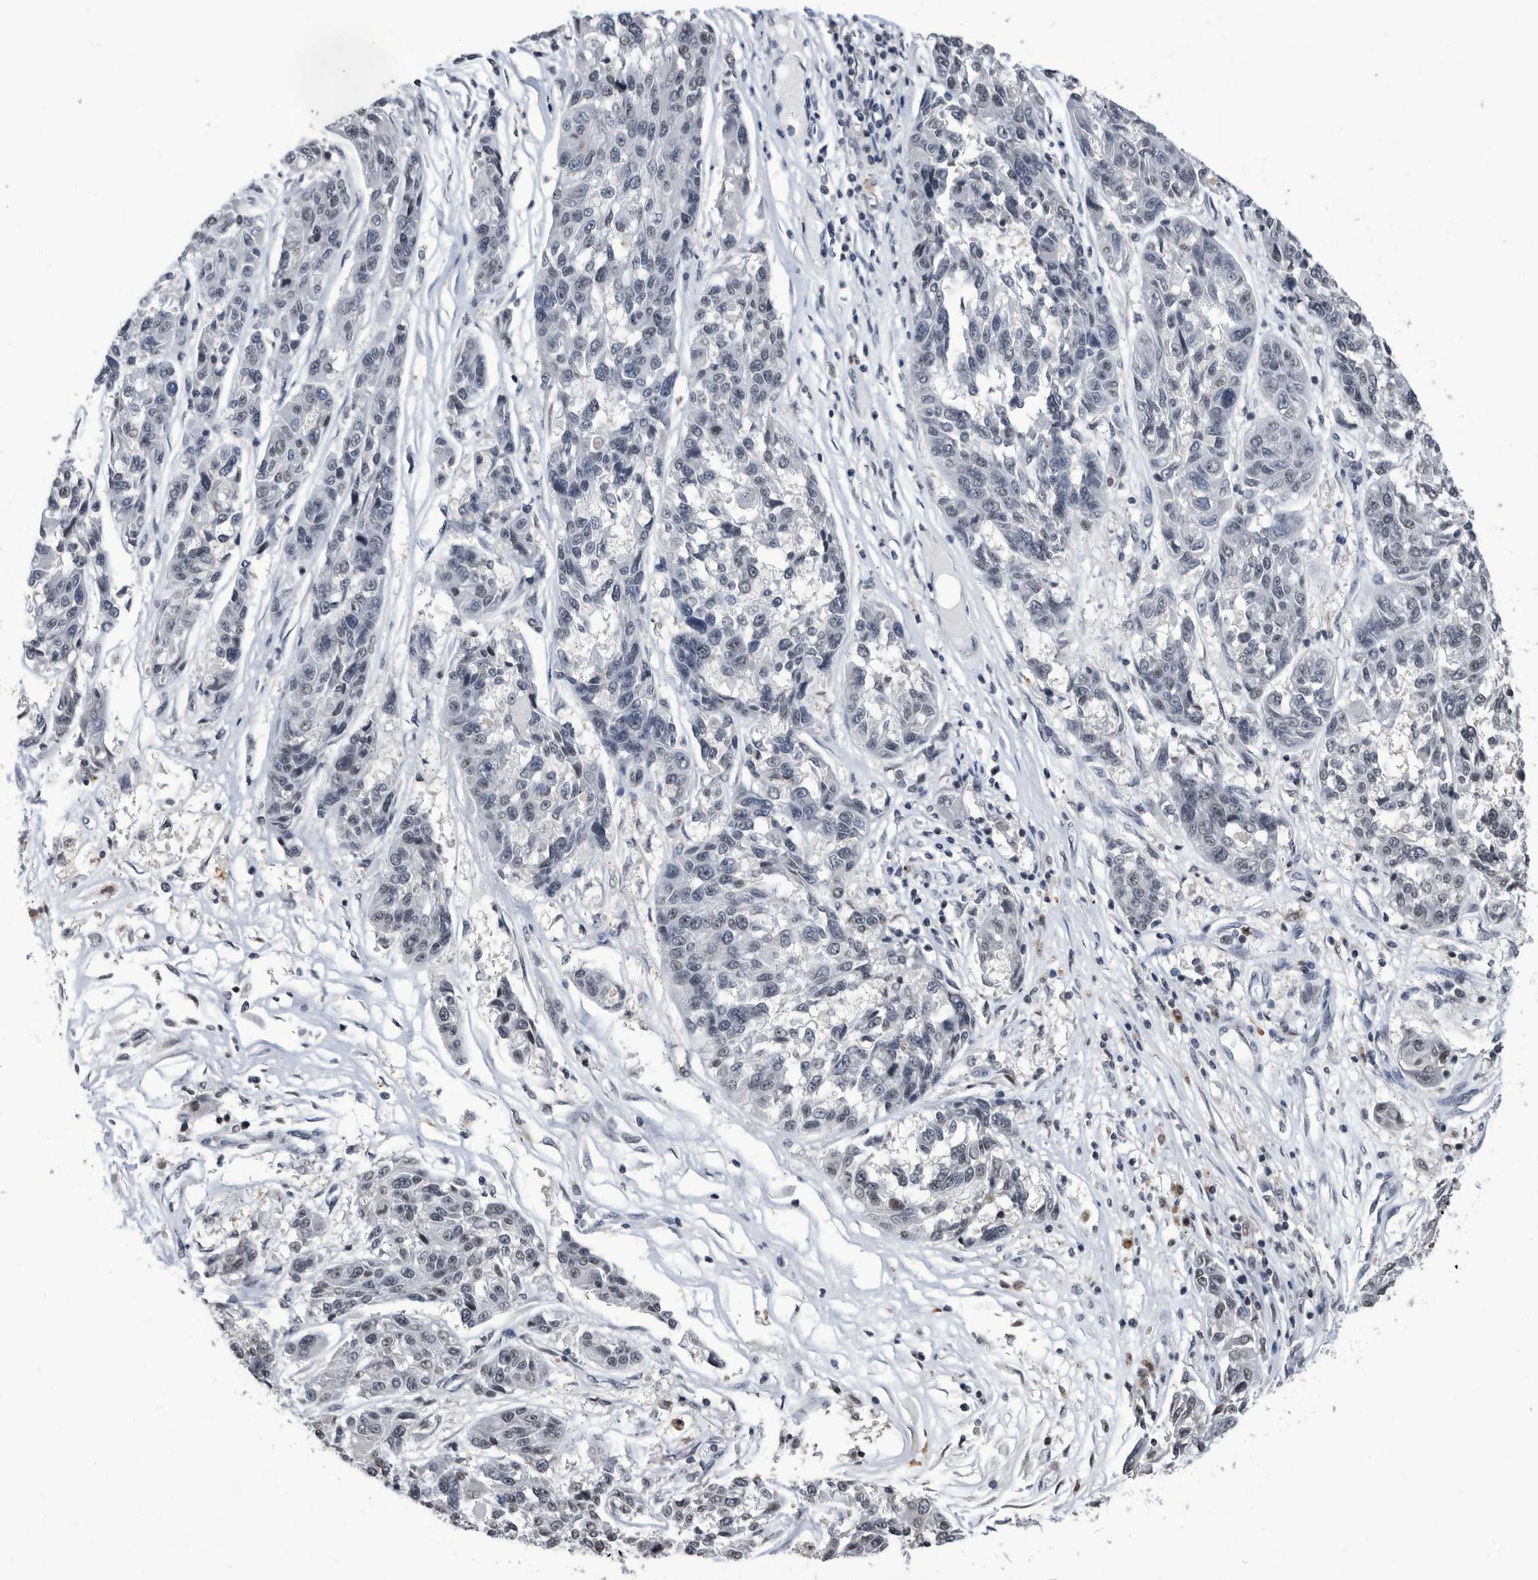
{"staining": {"intensity": "negative", "quantity": "none", "location": "none"}, "tissue": "melanoma", "cell_type": "Tumor cells", "image_type": "cancer", "snomed": [{"axis": "morphology", "description": "Malignant melanoma, NOS"}, {"axis": "topography", "description": "Skin"}], "caption": "An image of melanoma stained for a protein reveals no brown staining in tumor cells.", "gene": "TSTD1", "patient": {"sex": "male", "age": 53}}